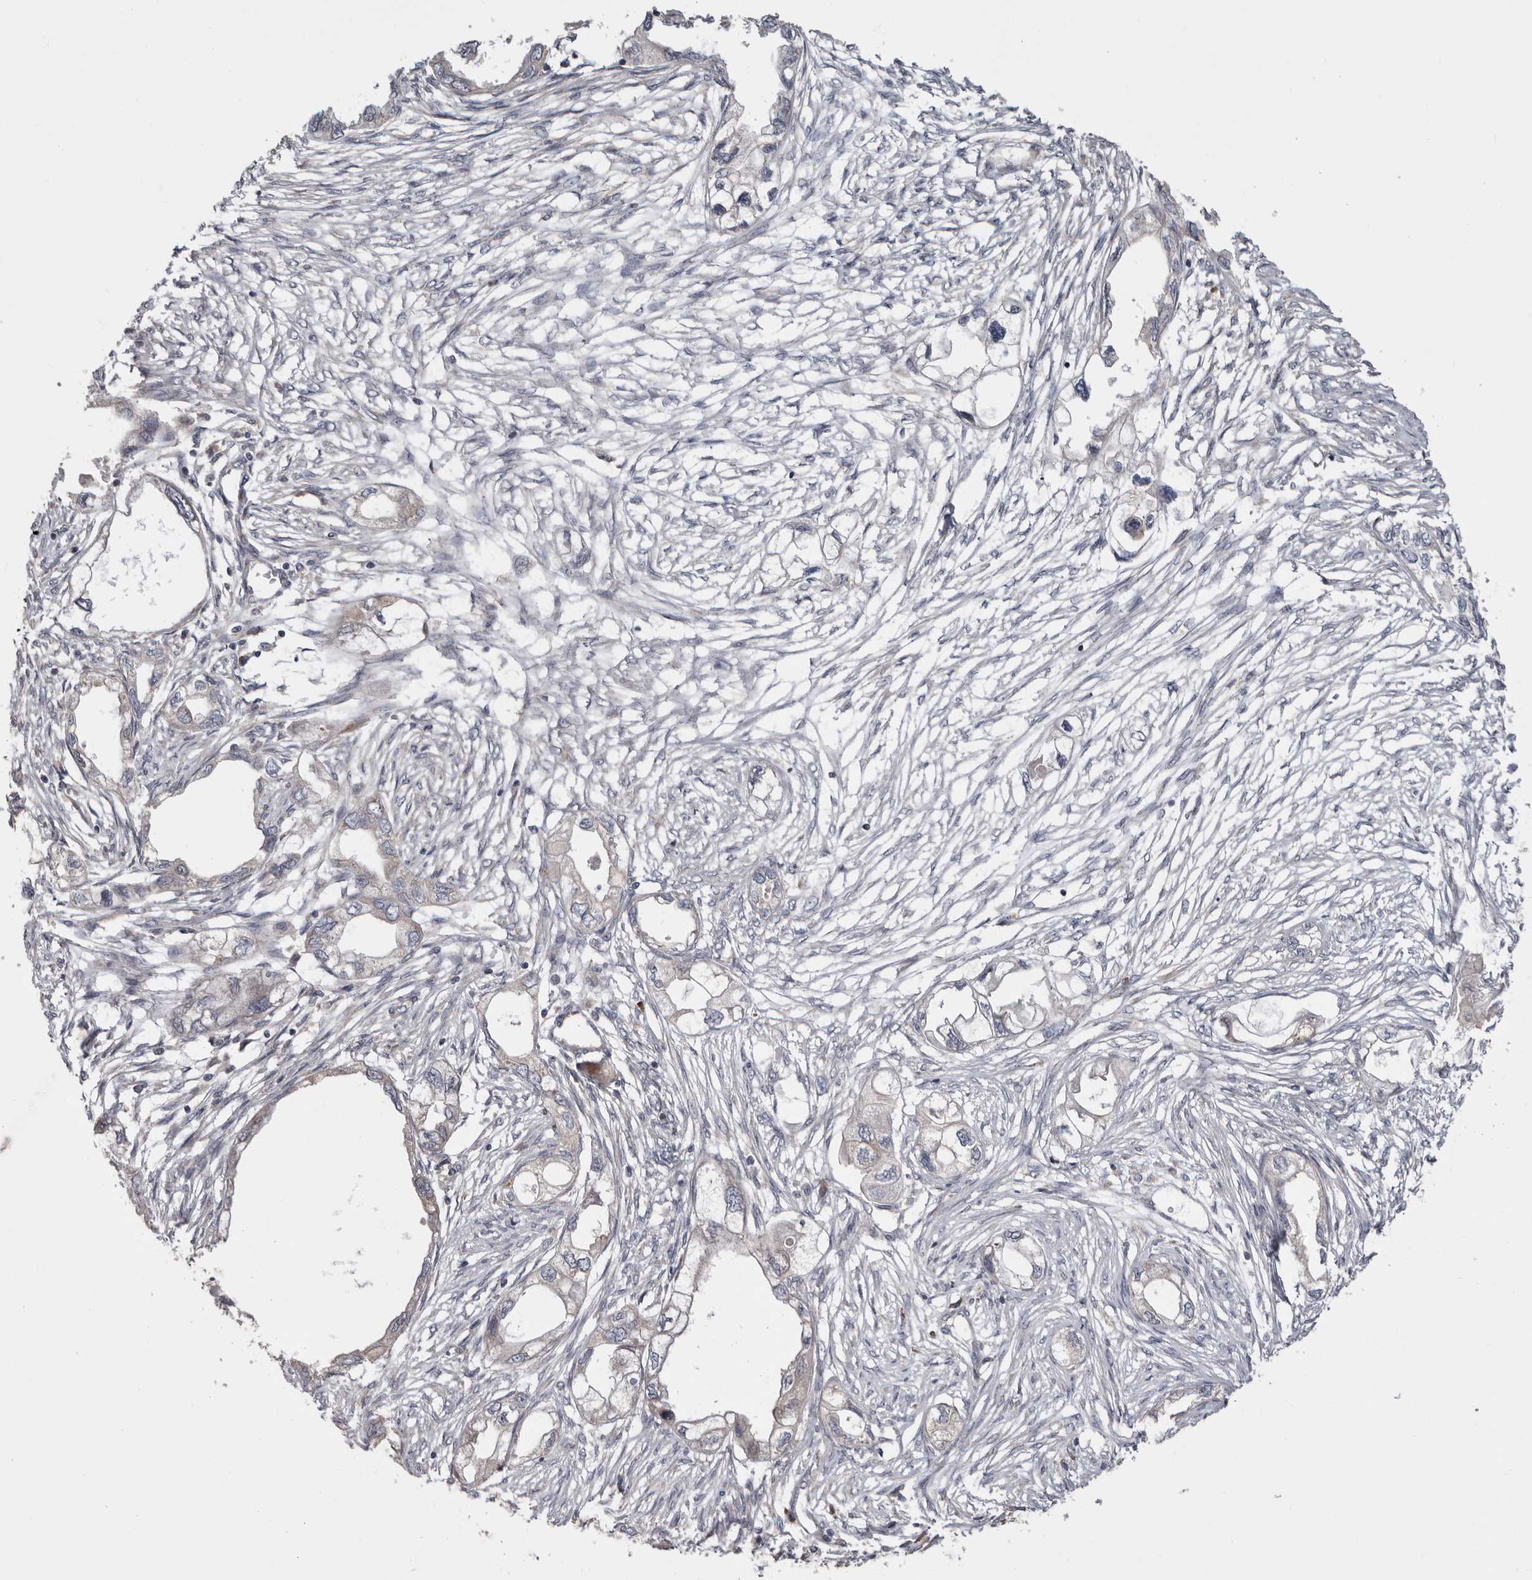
{"staining": {"intensity": "negative", "quantity": "none", "location": "none"}, "tissue": "endometrial cancer", "cell_type": "Tumor cells", "image_type": "cancer", "snomed": [{"axis": "morphology", "description": "Adenocarcinoma, NOS"}, {"axis": "morphology", "description": "Adenocarcinoma, metastatic, NOS"}, {"axis": "topography", "description": "Adipose tissue"}, {"axis": "topography", "description": "Endometrium"}], "caption": "IHC photomicrograph of neoplastic tissue: adenocarcinoma (endometrial) stained with DAB (3,3'-diaminobenzidine) exhibits no significant protein expression in tumor cells.", "gene": "TMUB1", "patient": {"sex": "female", "age": 67}}